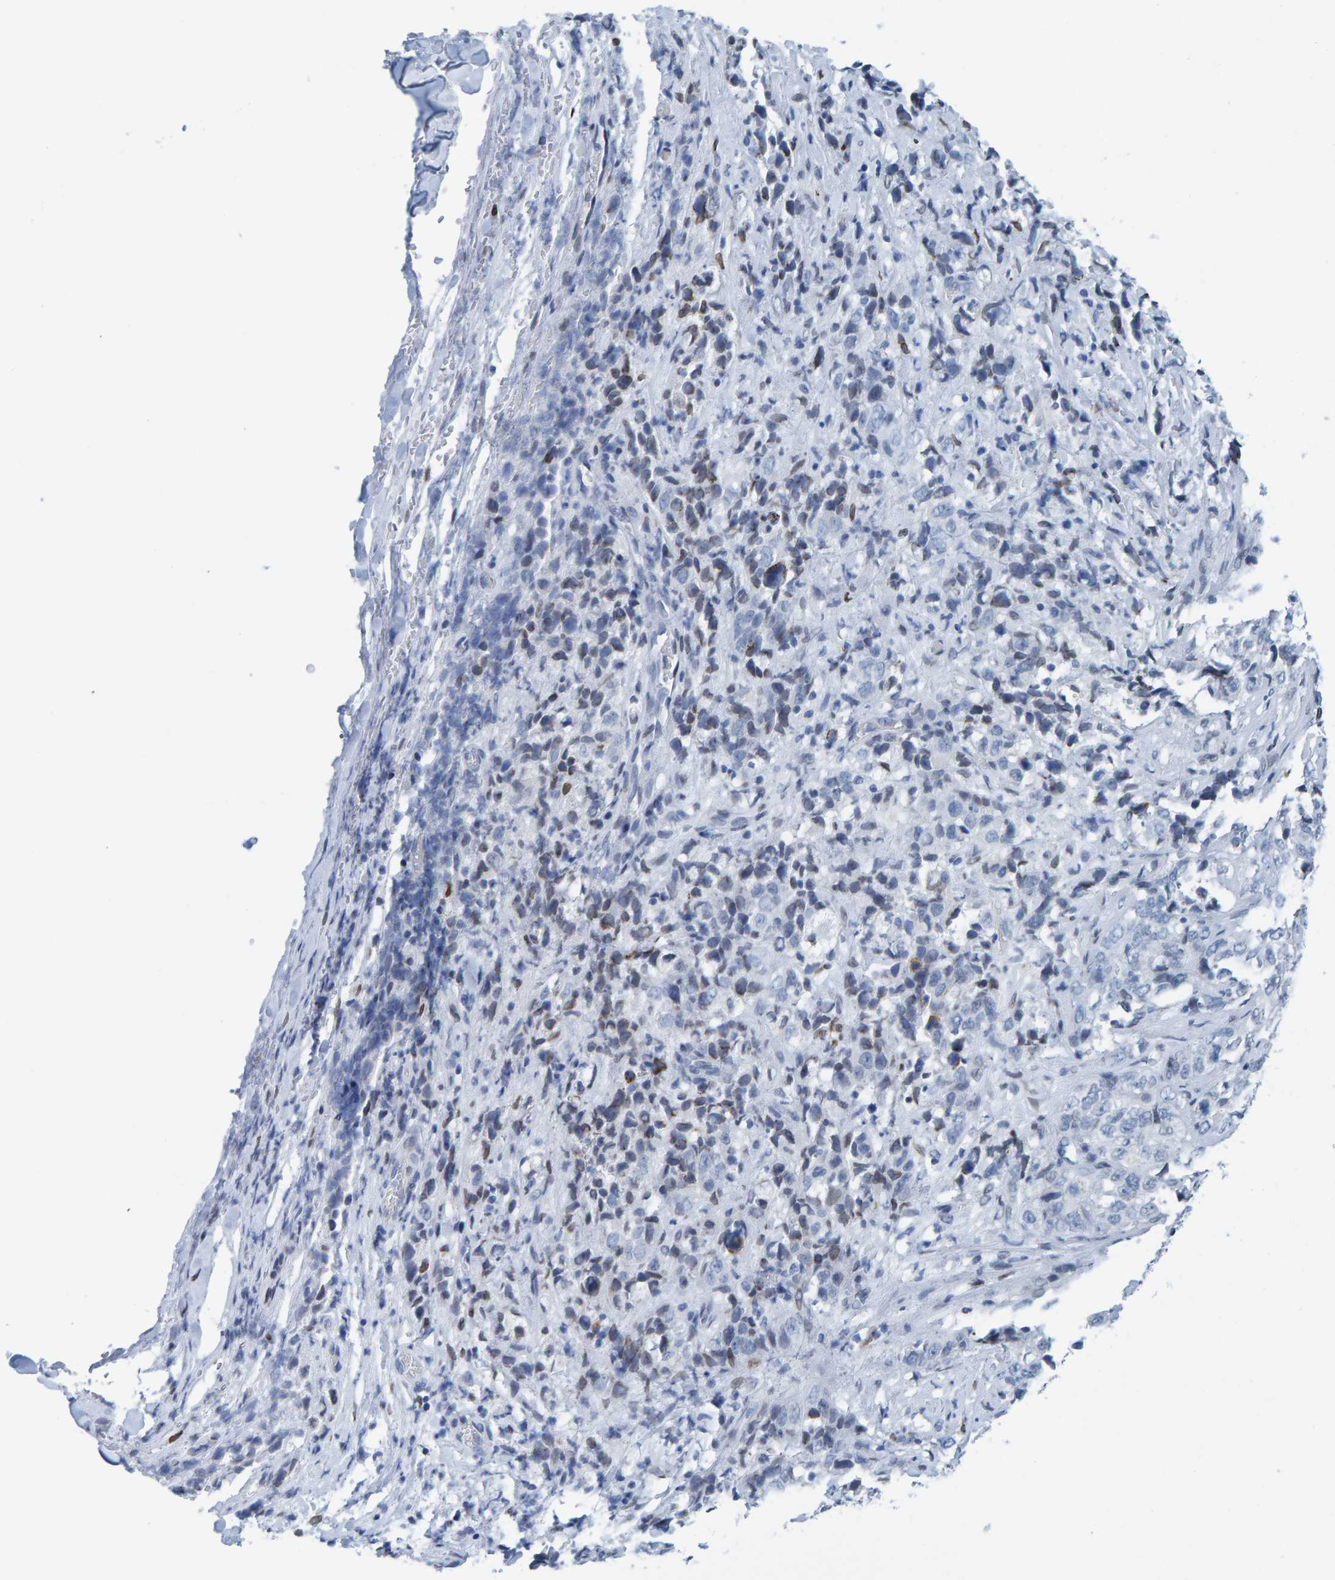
{"staining": {"intensity": "weak", "quantity": "<25%", "location": "nuclear"}, "tissue": "stomach cancer", "cell_type": "Tumor cells", "image_type": "cancer", "snomed": [{"axis": "morphology", "description": "Adenocarcinoma, NOS"}, {"axis": "topography", "description": "Stomach"}], "caption": "DAB (3,3'-diaminobenzidine) immunohistochemical staining of human adenocarcinoma (stomach) reveals no significant staining in tumor cells.", "gene": "LMNB2", "patient": {"sex": "male", "age": 48}}